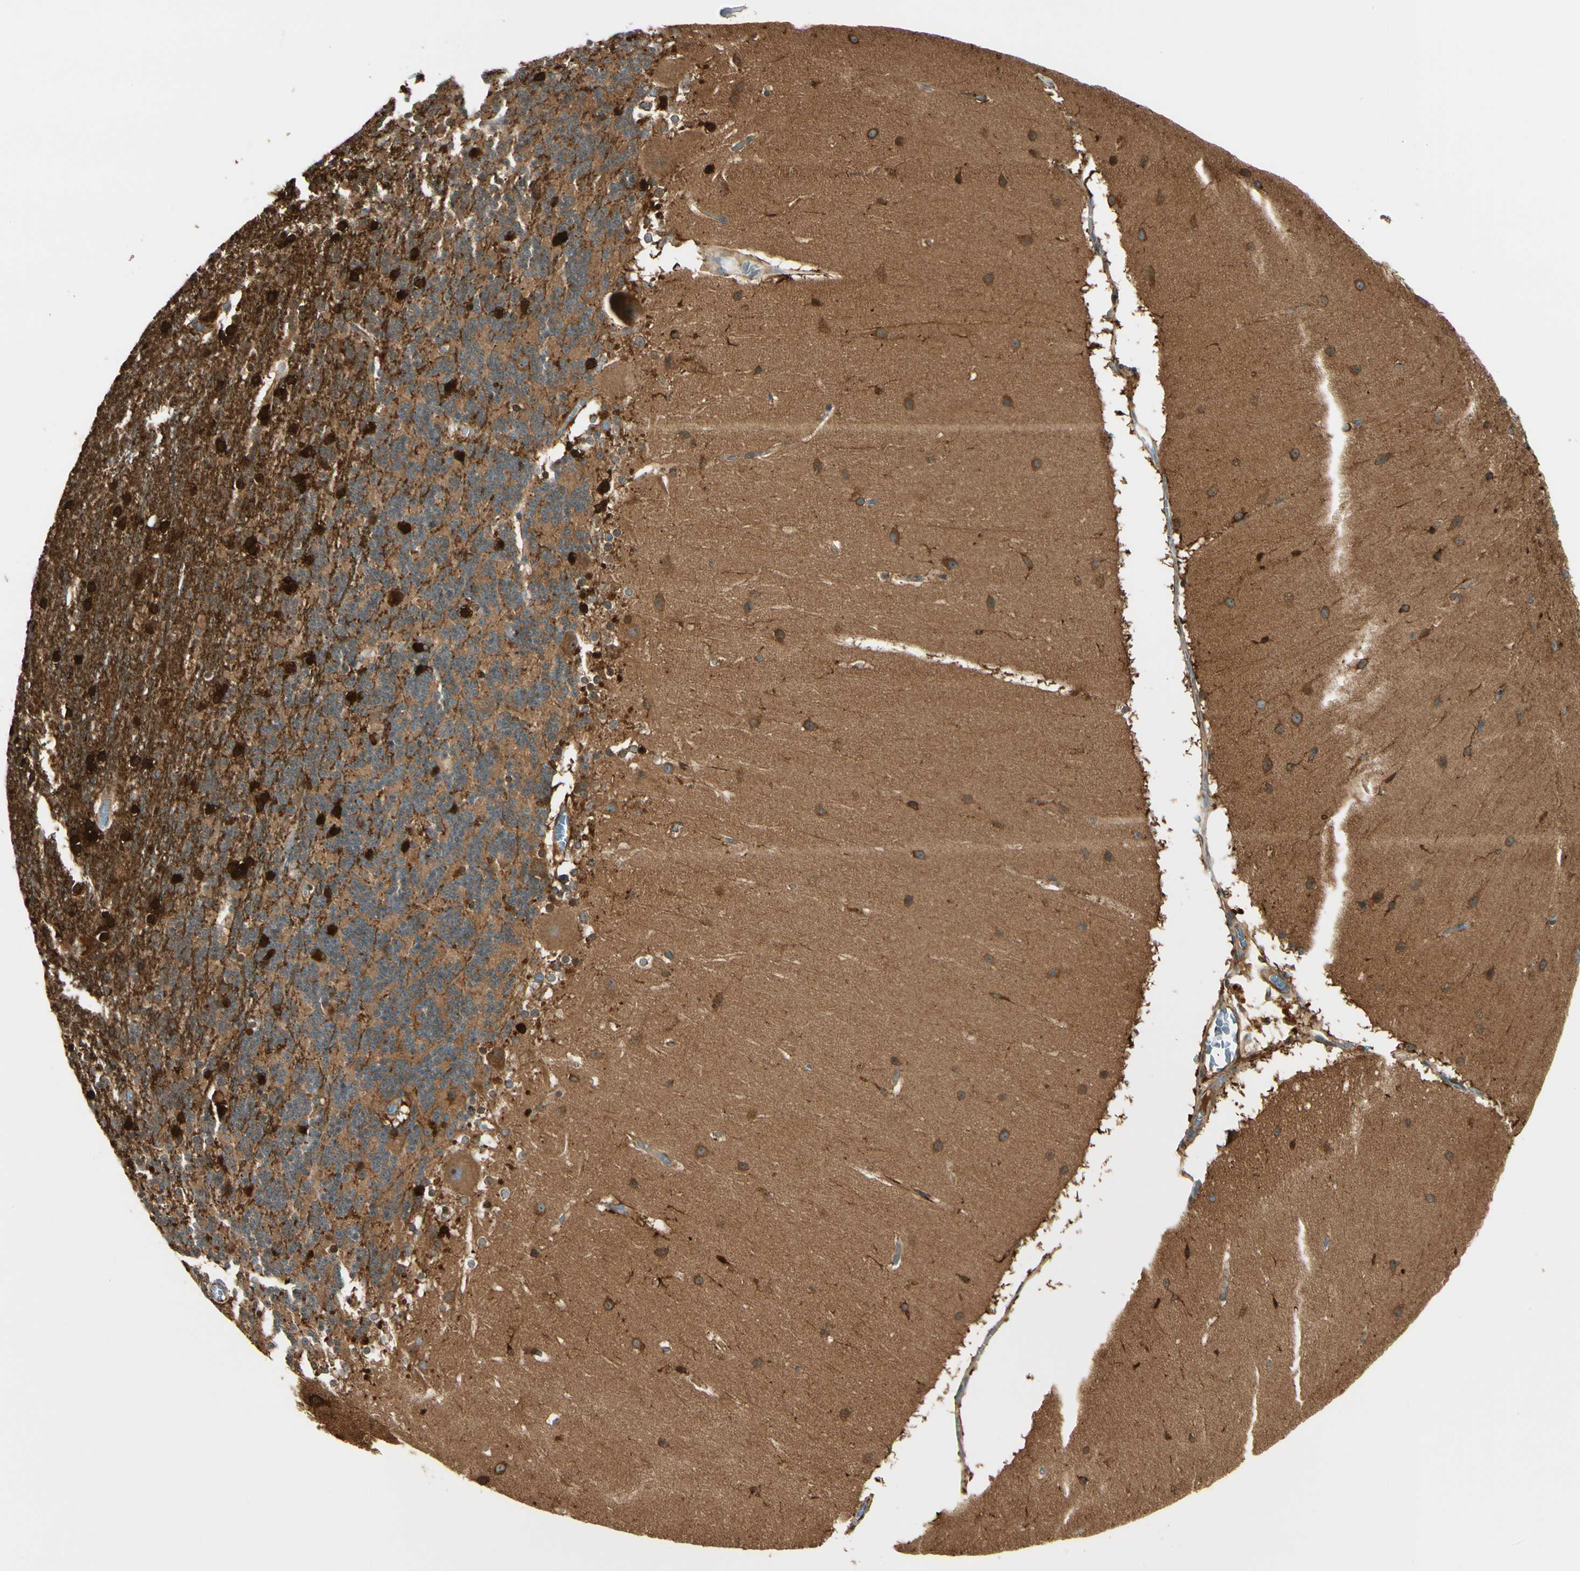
{"staining": {"intensity": "strong", "quantity": "<25%", "location": "nuclear"}, "tissue": "cerebellum", "cell_type": "Cells in granular layer", "image_type": "normal", "snomed": [{"axis": "morphology", "description": "Normal tissue, NOS"}, {"axis": "topography", "description": "Cerebellum"}], "caption": "Cells in granular layer demonstrate medium levels of strong nuclear staining in about <25% of cells in benign human cerebellum.", "gene": "FTH1", "patient": {"sex": "female", "age": 19}}